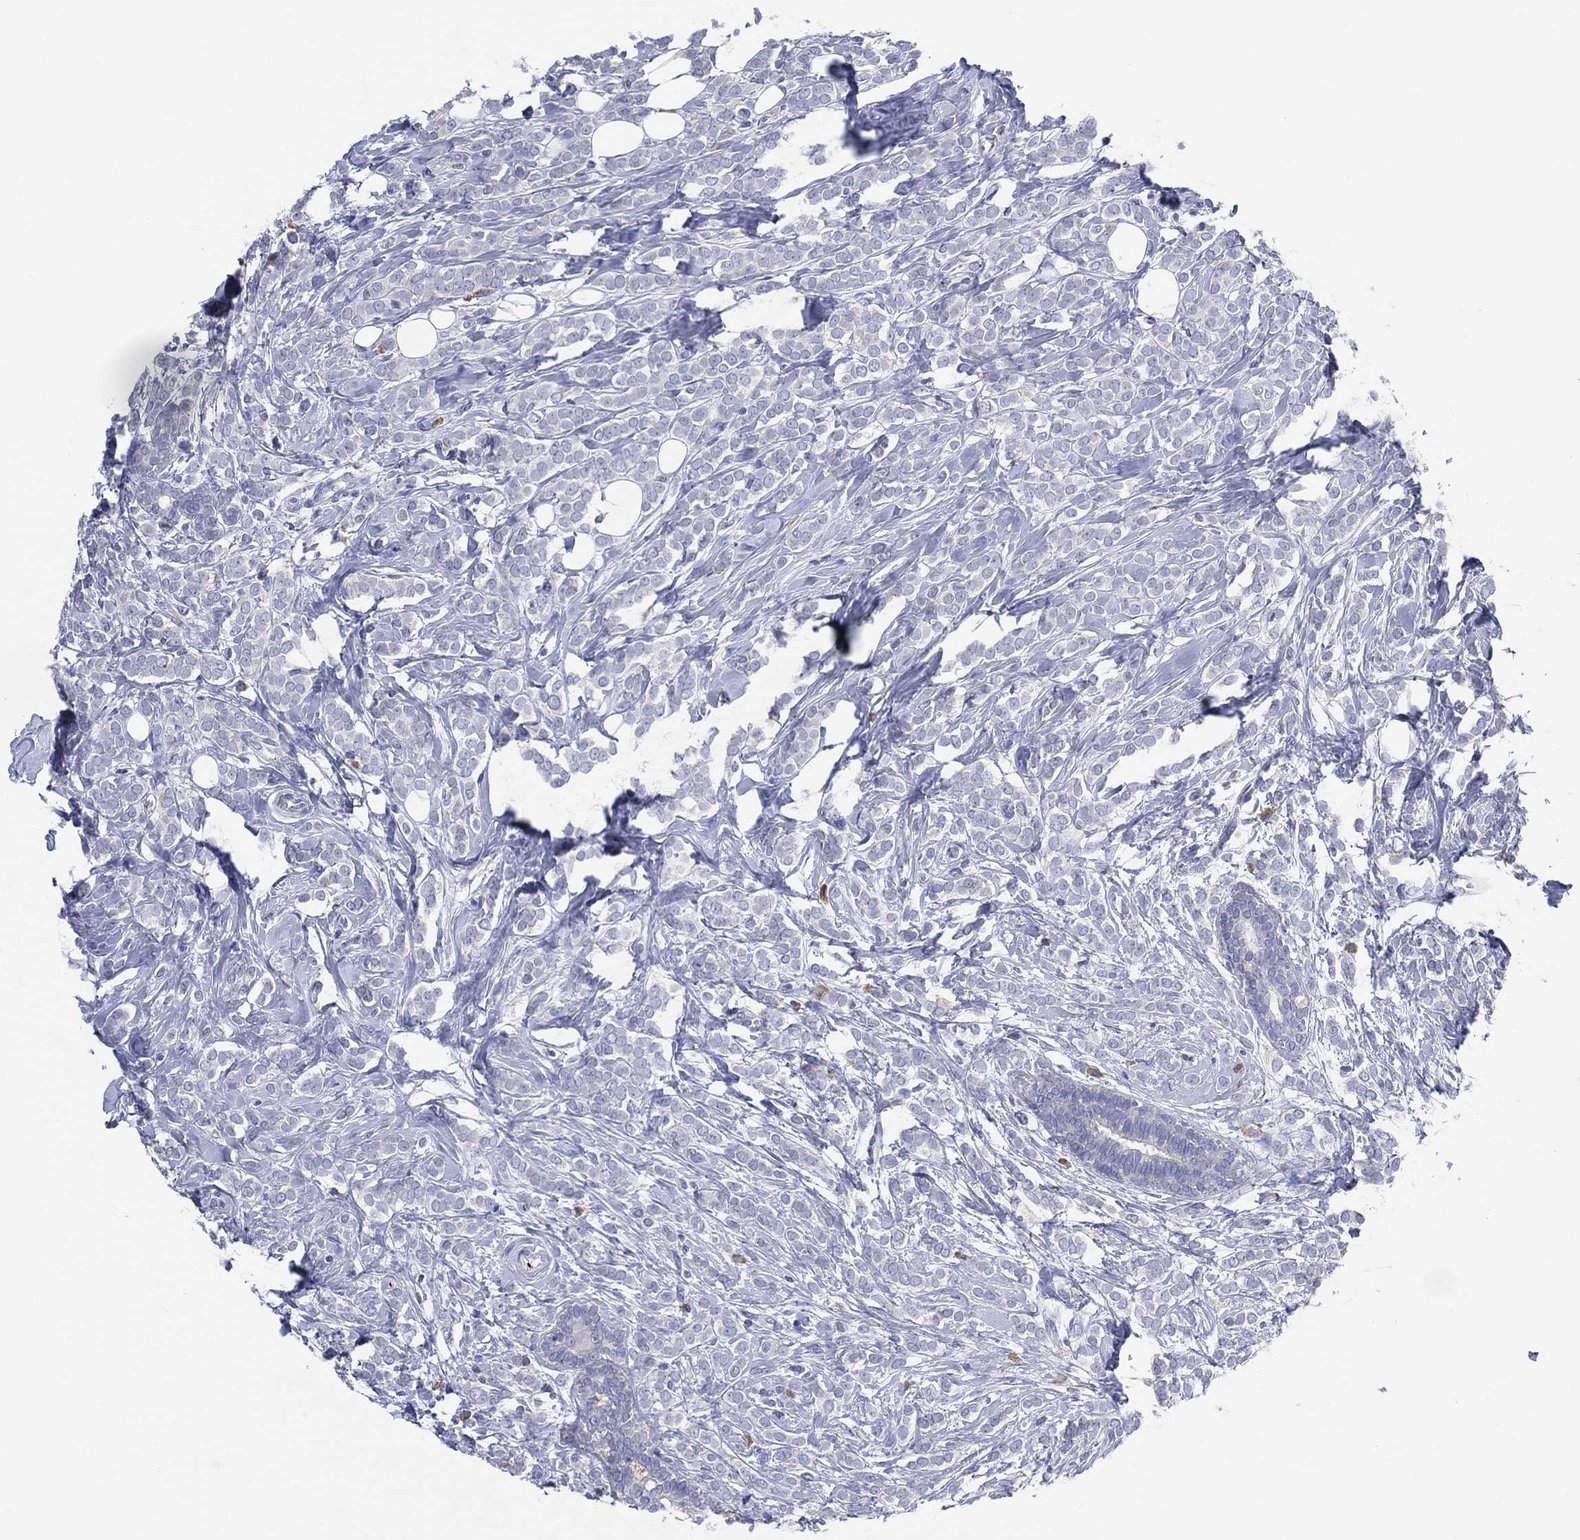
{"staining": {"intensity": "negative", "quantity": "none", "location": "none"}, "tissue": "breast cancer", "cell_type": "Tumor cells", "image_type": "cancer", "snomed": [{"axis": "morphology", "description": "Lobular carcinoma"}, {"axis": "topography", "description": "Breast"}], "caption": "The image shows no significant positivity in tumor cells of lobular carcinoma (breast). (DAB IHC, high magnification).", "gene": "TMEM40", "patient": {"sex": "female", "age": 49}}